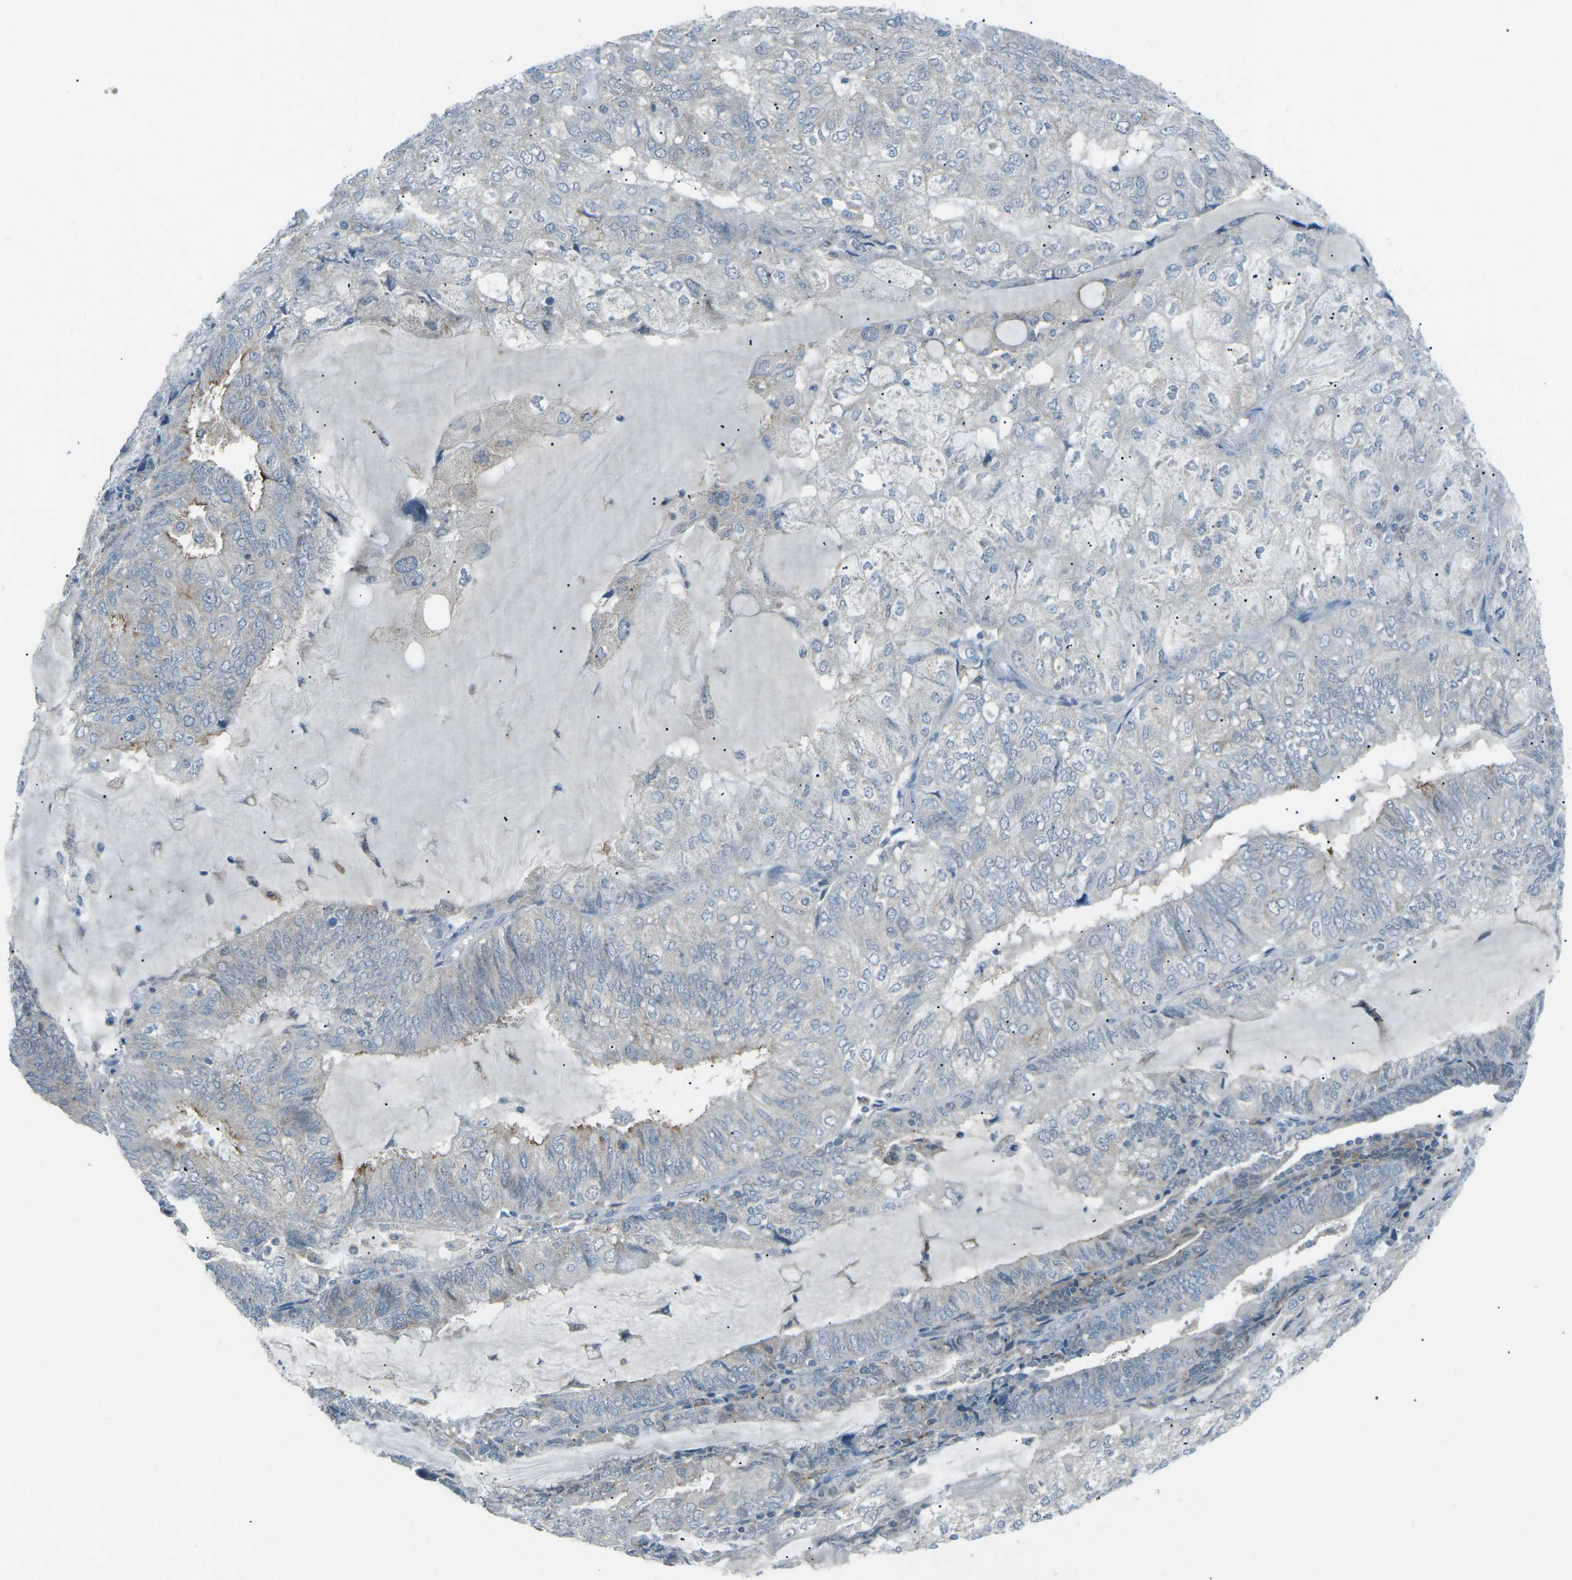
{"staining": {"intensity": "moderate", "quantity": "<25%", "location": "cytoplasmic/membranous"}, "tissue": "endometrial cancer", "cell_type": "Tumor cells", "image_type": "cancer", "snomed": [{"axis": "morphology", "description": "Adenocarcinoma, NOS"}, {"axis": "topography", "description": "Endometrium"}], "caption": "Human endometrial adenocarcinoma stained with a brown dye displays moderate cytoplasmic/membranous positive staining in approximately <25% of tumor cells.", "gene": "PRKCA", "patient": {"sex": "female", "age": 81}}